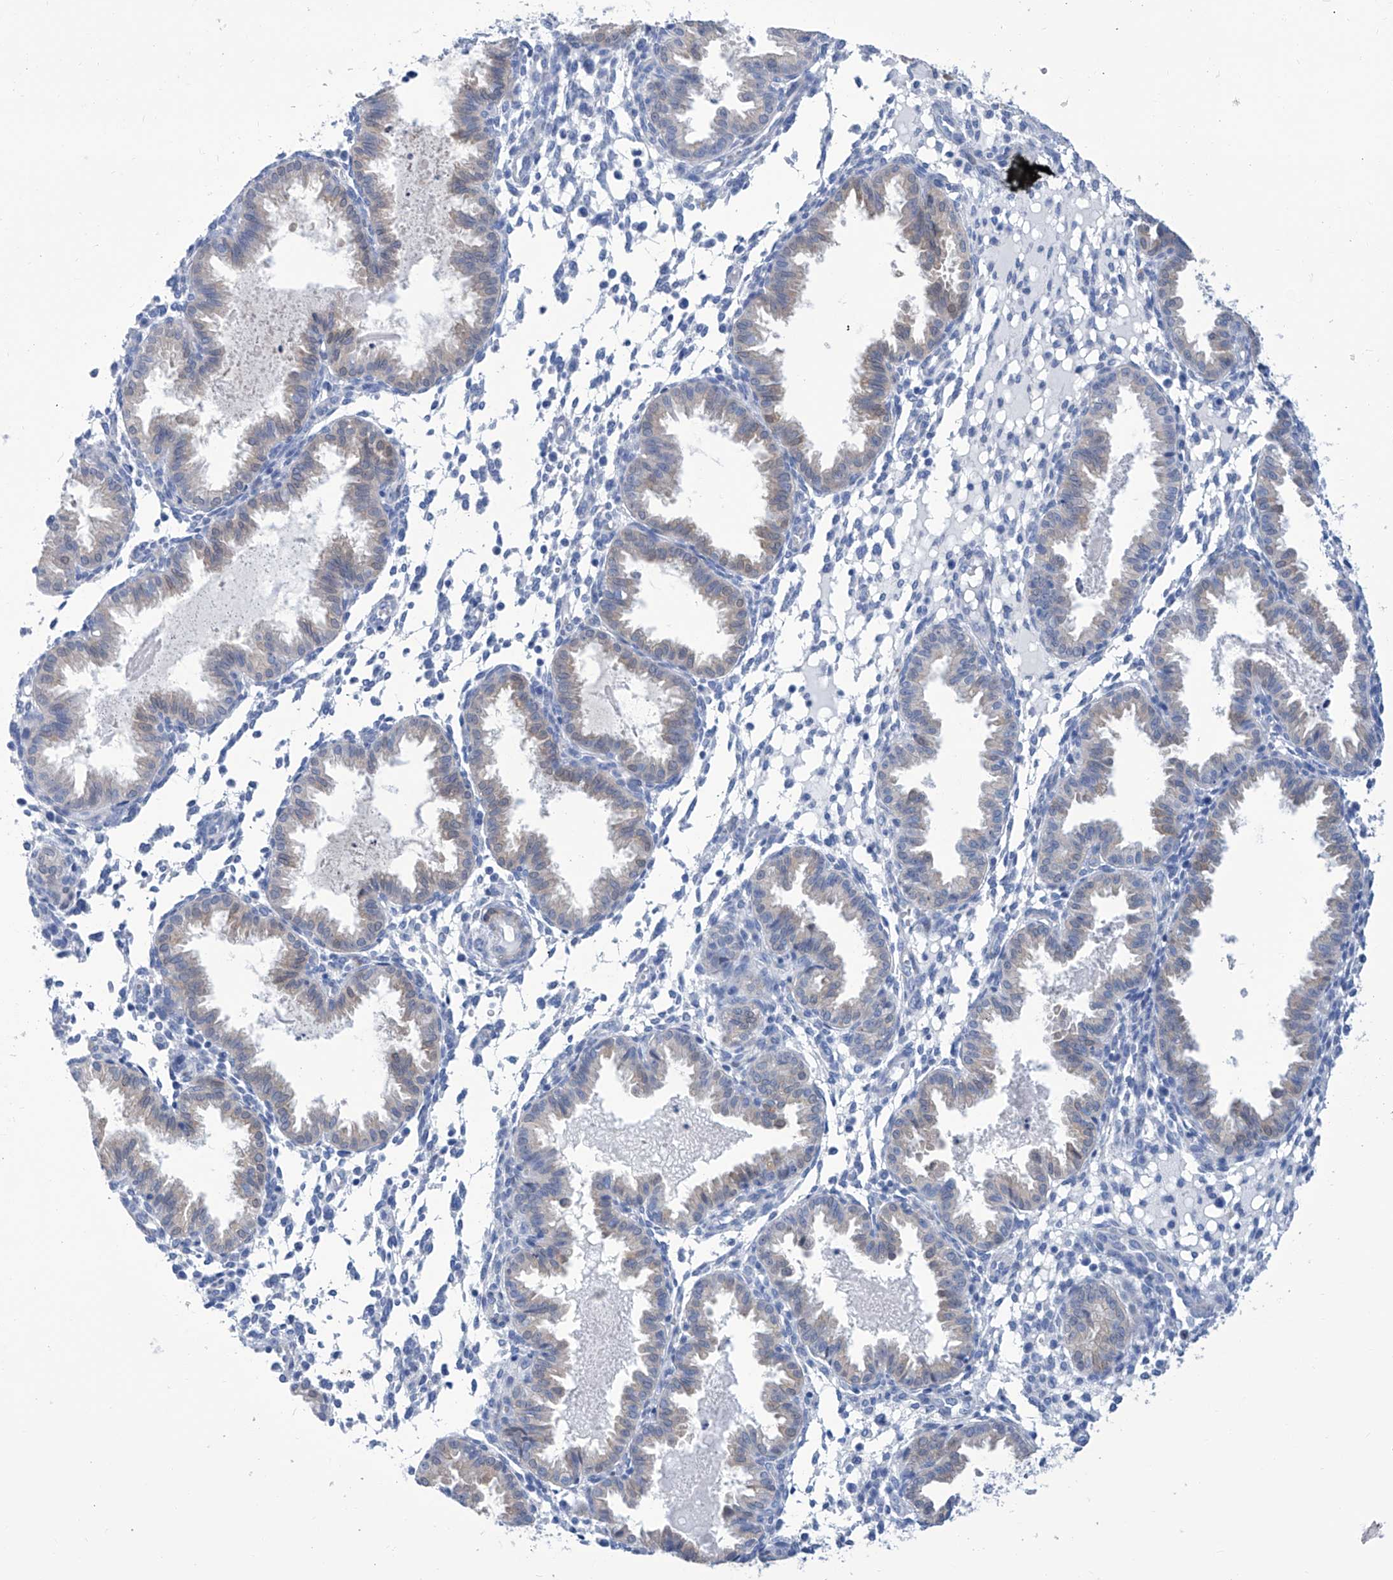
{"staining": {"intensity": "negative", "quantity": "none", "location": "none"}, "tissue": "endometrium", "cell_type": "Cells in endometrial stroma", "image_type": "normal", "snomed": [{"axis": "morphology", "description": "Normal tissue, NOS"}, {"axis": "topography", "description": "Endometrium"}], "caption": "Endometrium was stained to show a protein in brown. There is no significant staining in cells in endometrial stroma. (Immunohistochemistry (ihc), brightfield microscopy, high magnification).", "gene": "IMPA2", "patient": {"sex": "female", "age": 33}}